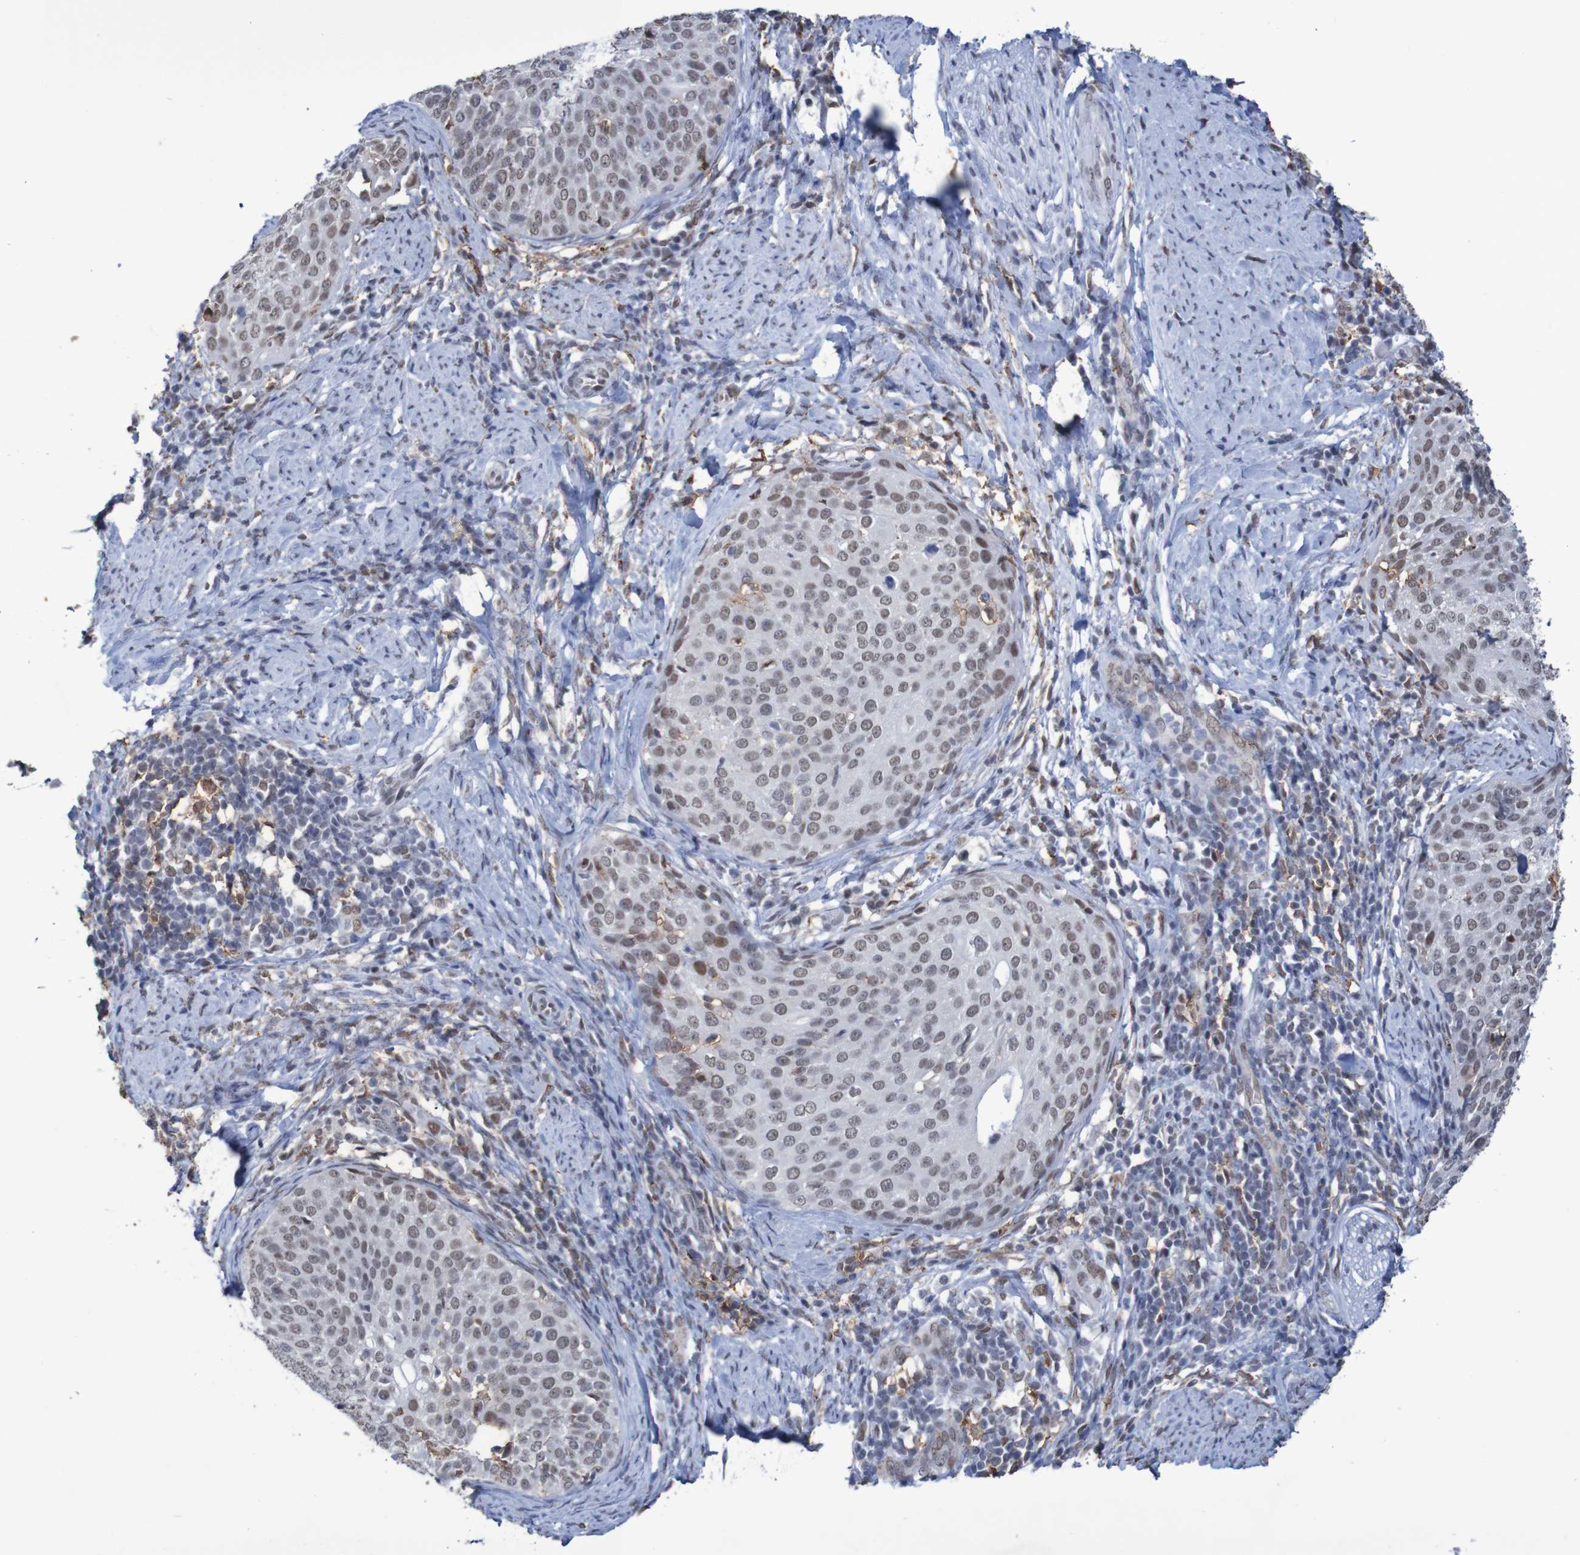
{"staining": {"intensity": "weak", "quantity": ">75%", "location": "nuclear"}, "tissue": "cervical cancer", "cell_type": "Tumor cells", "image_type": "cancer", "snomed": [{"axis": "morphology", "description": "Squamous cell carcinoma, NOS"}, {"axis": "topography", "description": "Cervix"}], "caption": "This photomicrograph demonstrates IHC staining of cervical cancer (squamous cell carcinoma), with low weak nuclear staining in about >75% of tumor cells.", "gene": "MRTFB", "patient": {"sex": "female", "age": 51}}